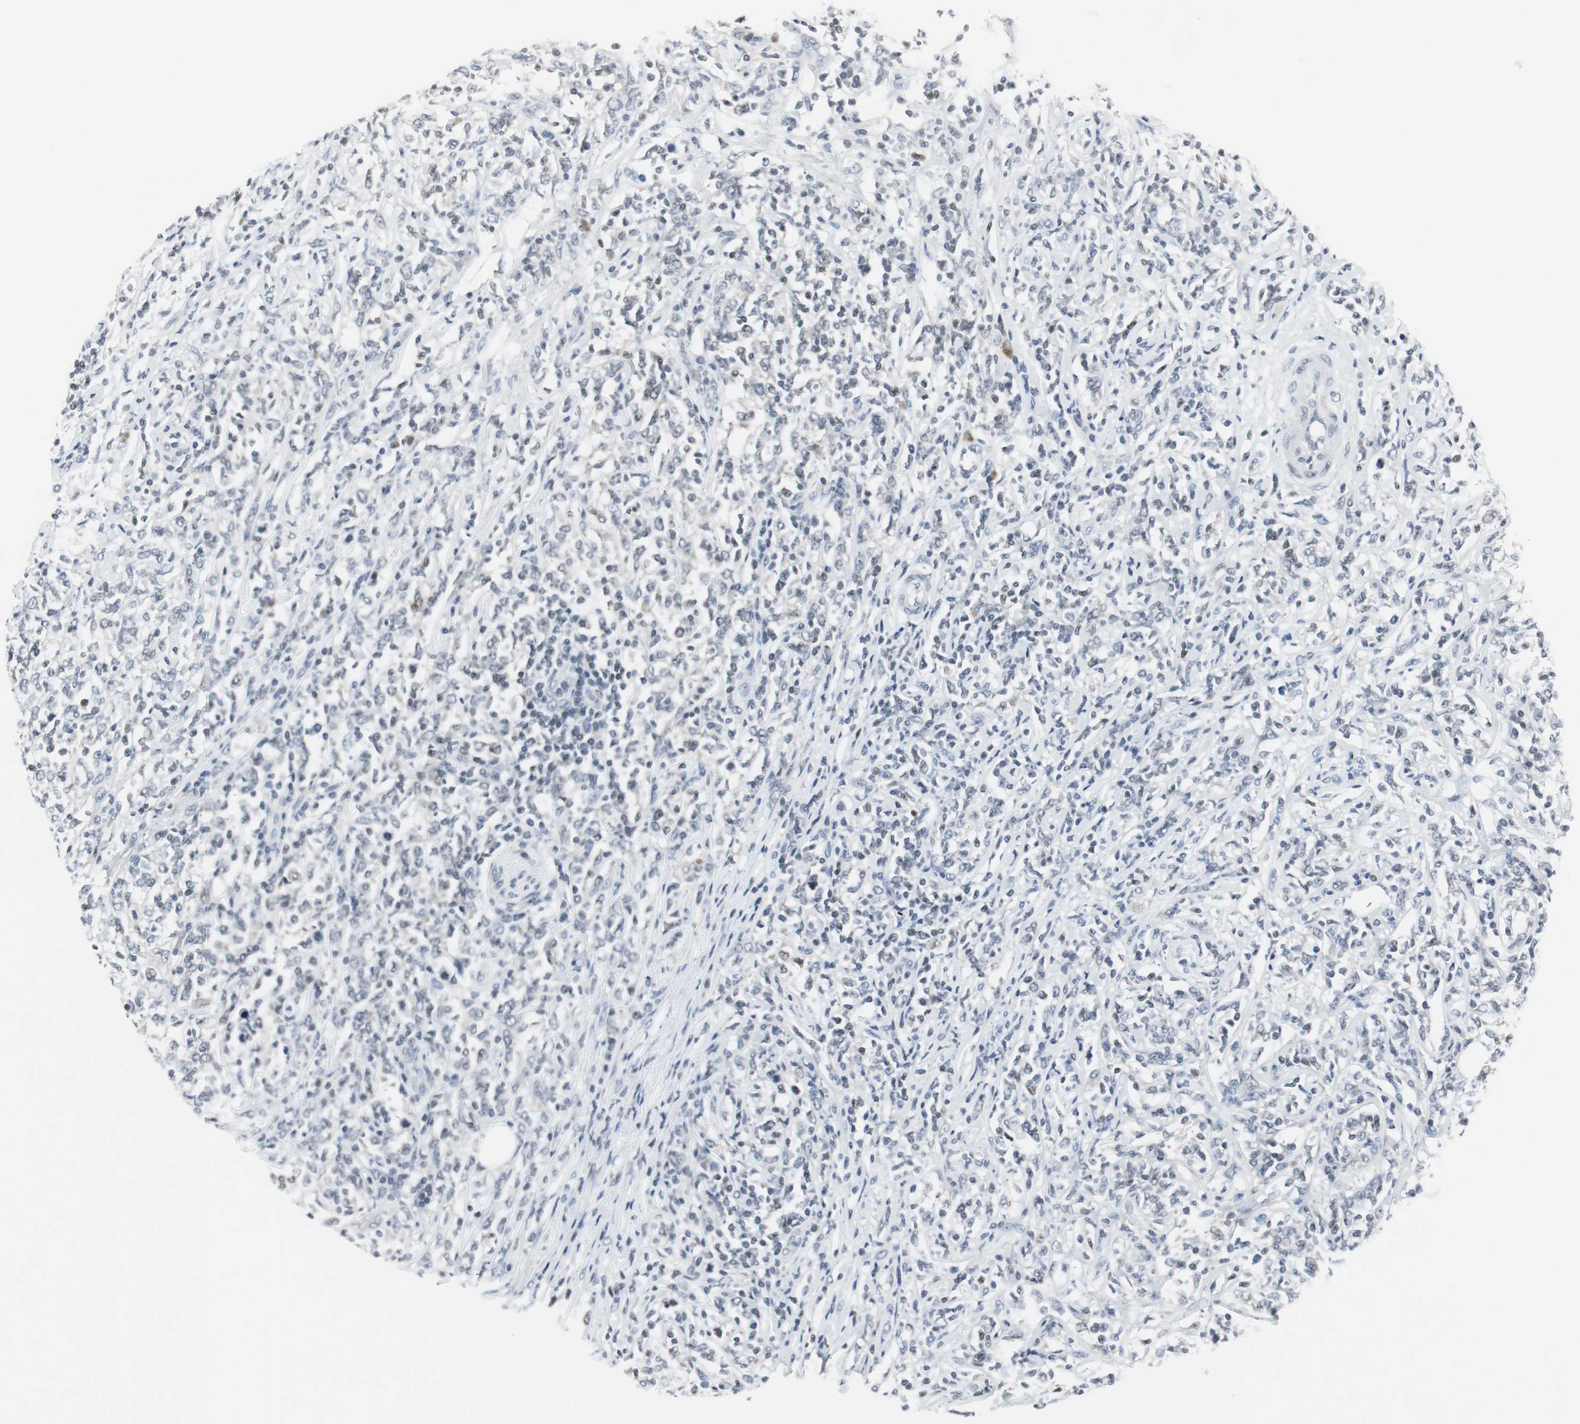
{"staining": {"intensity": "negative", "quantity": "none", "location": "none"}, "tissue": "lymphoma", "cell_type": "Tumor cells", "image_type": "cancer", "snomed": [{"axis": "morphology", "description": "Malignant lymphoma, non-Hodgkin's type, High grade"}, {"axis": "topography", "description": "Lymph node"}], "caption": "Lymphoma was stained to show a protein in brown. There is no significant staining in tumor cells.", "gene": "ELK1", "patient": {"sex": "female", "age": 84}}